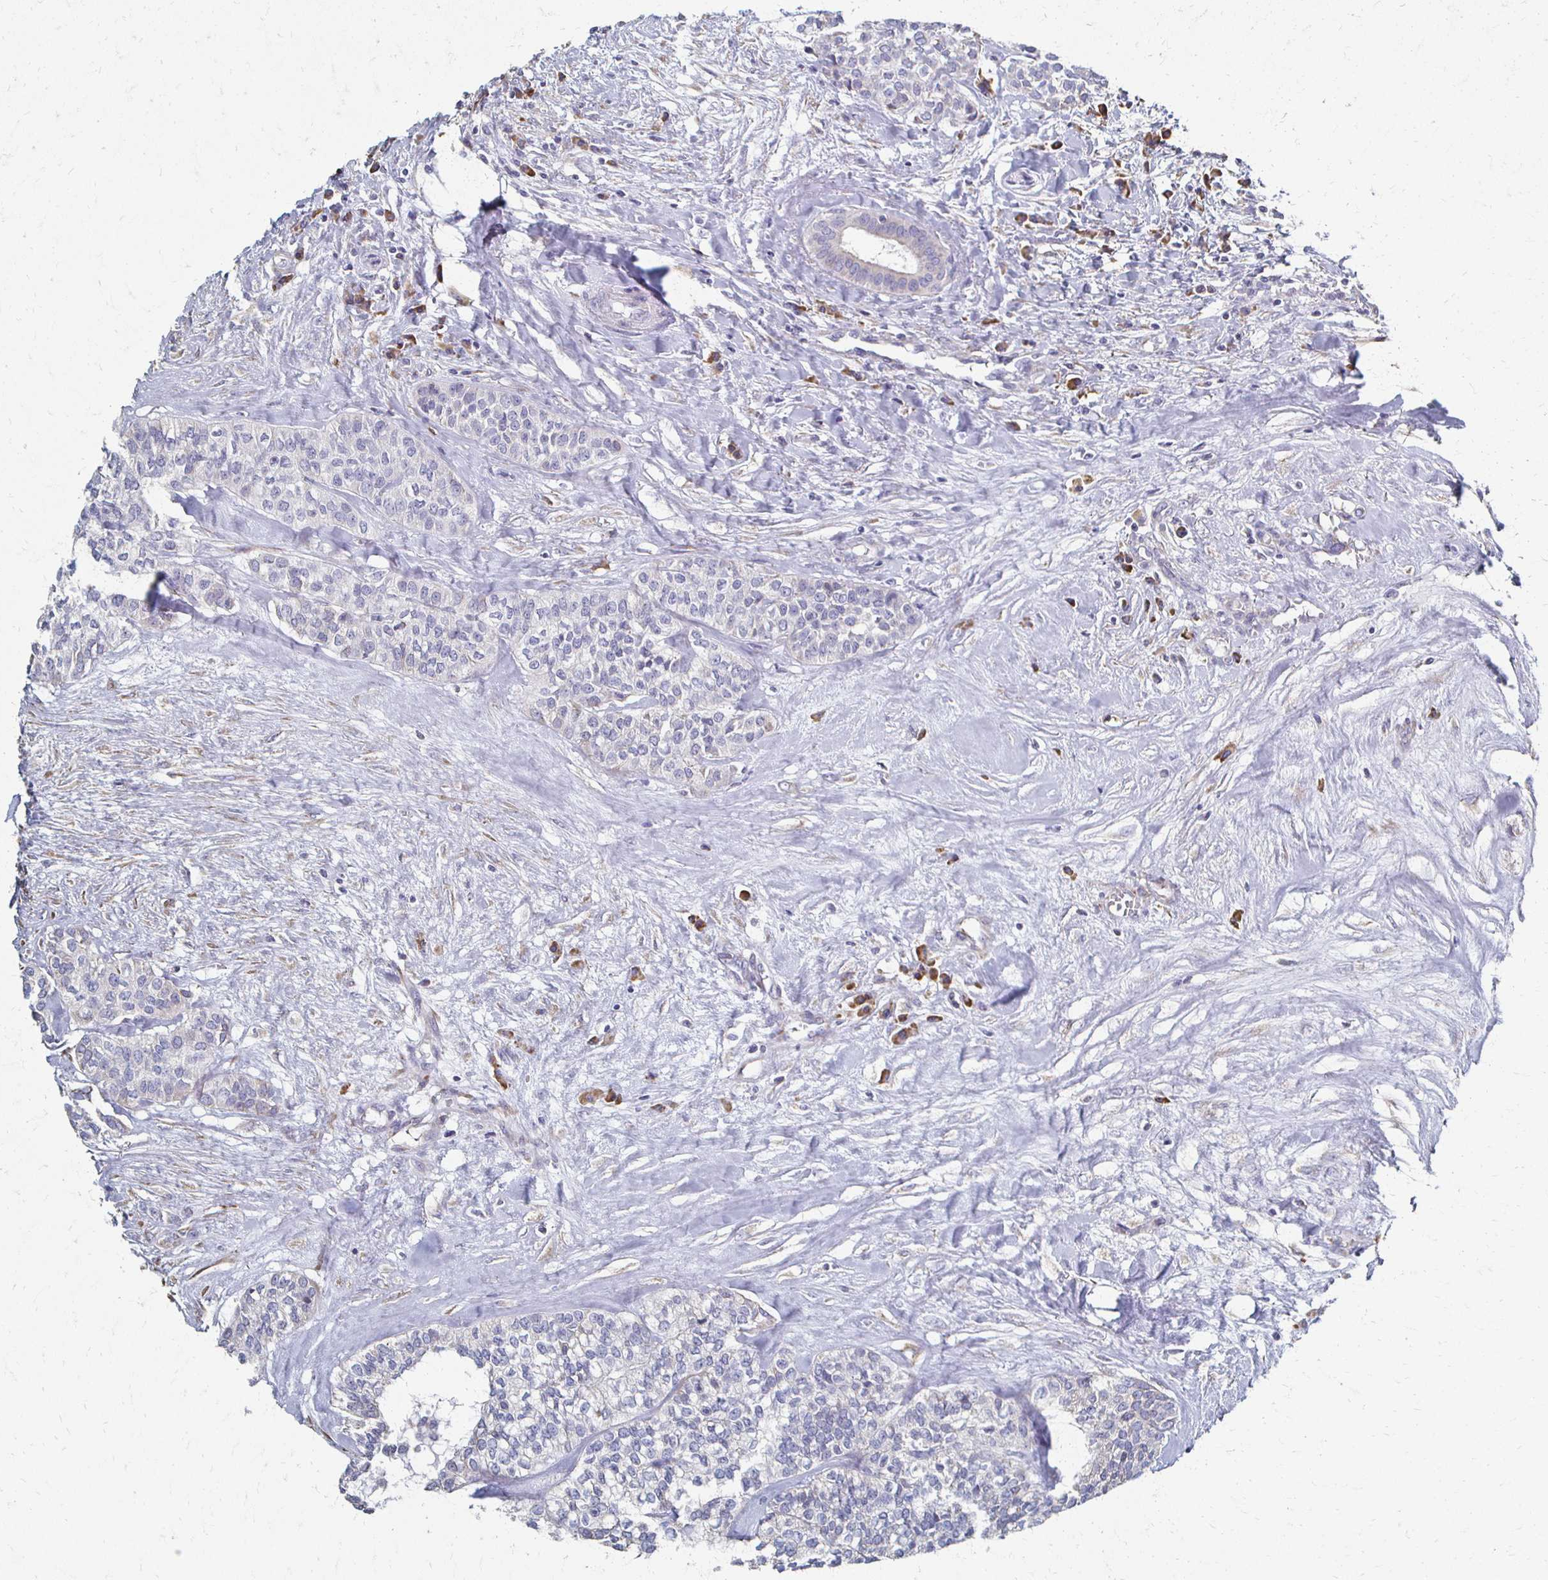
{"staining": {"intensity": "negative", "quantity": "none", "location": "none"}, "tissue": "head and neck cancer", "cell_type": "Tumor cells", "image_type": "cancer", "snomed": [{"axis": "morphology", "description": "Adenocarcinoma, NOS"}, {"axis": "topography", "description": "Head-Neck"}], "caption": "IHC photomicrograph of neoplastic tissue: head and neck adenocarcinoma stained with DAB displays no significant protein expression in tumor cells.", "gene": "ATP1A3", "patient": {"sex": "male", "age": 81}}